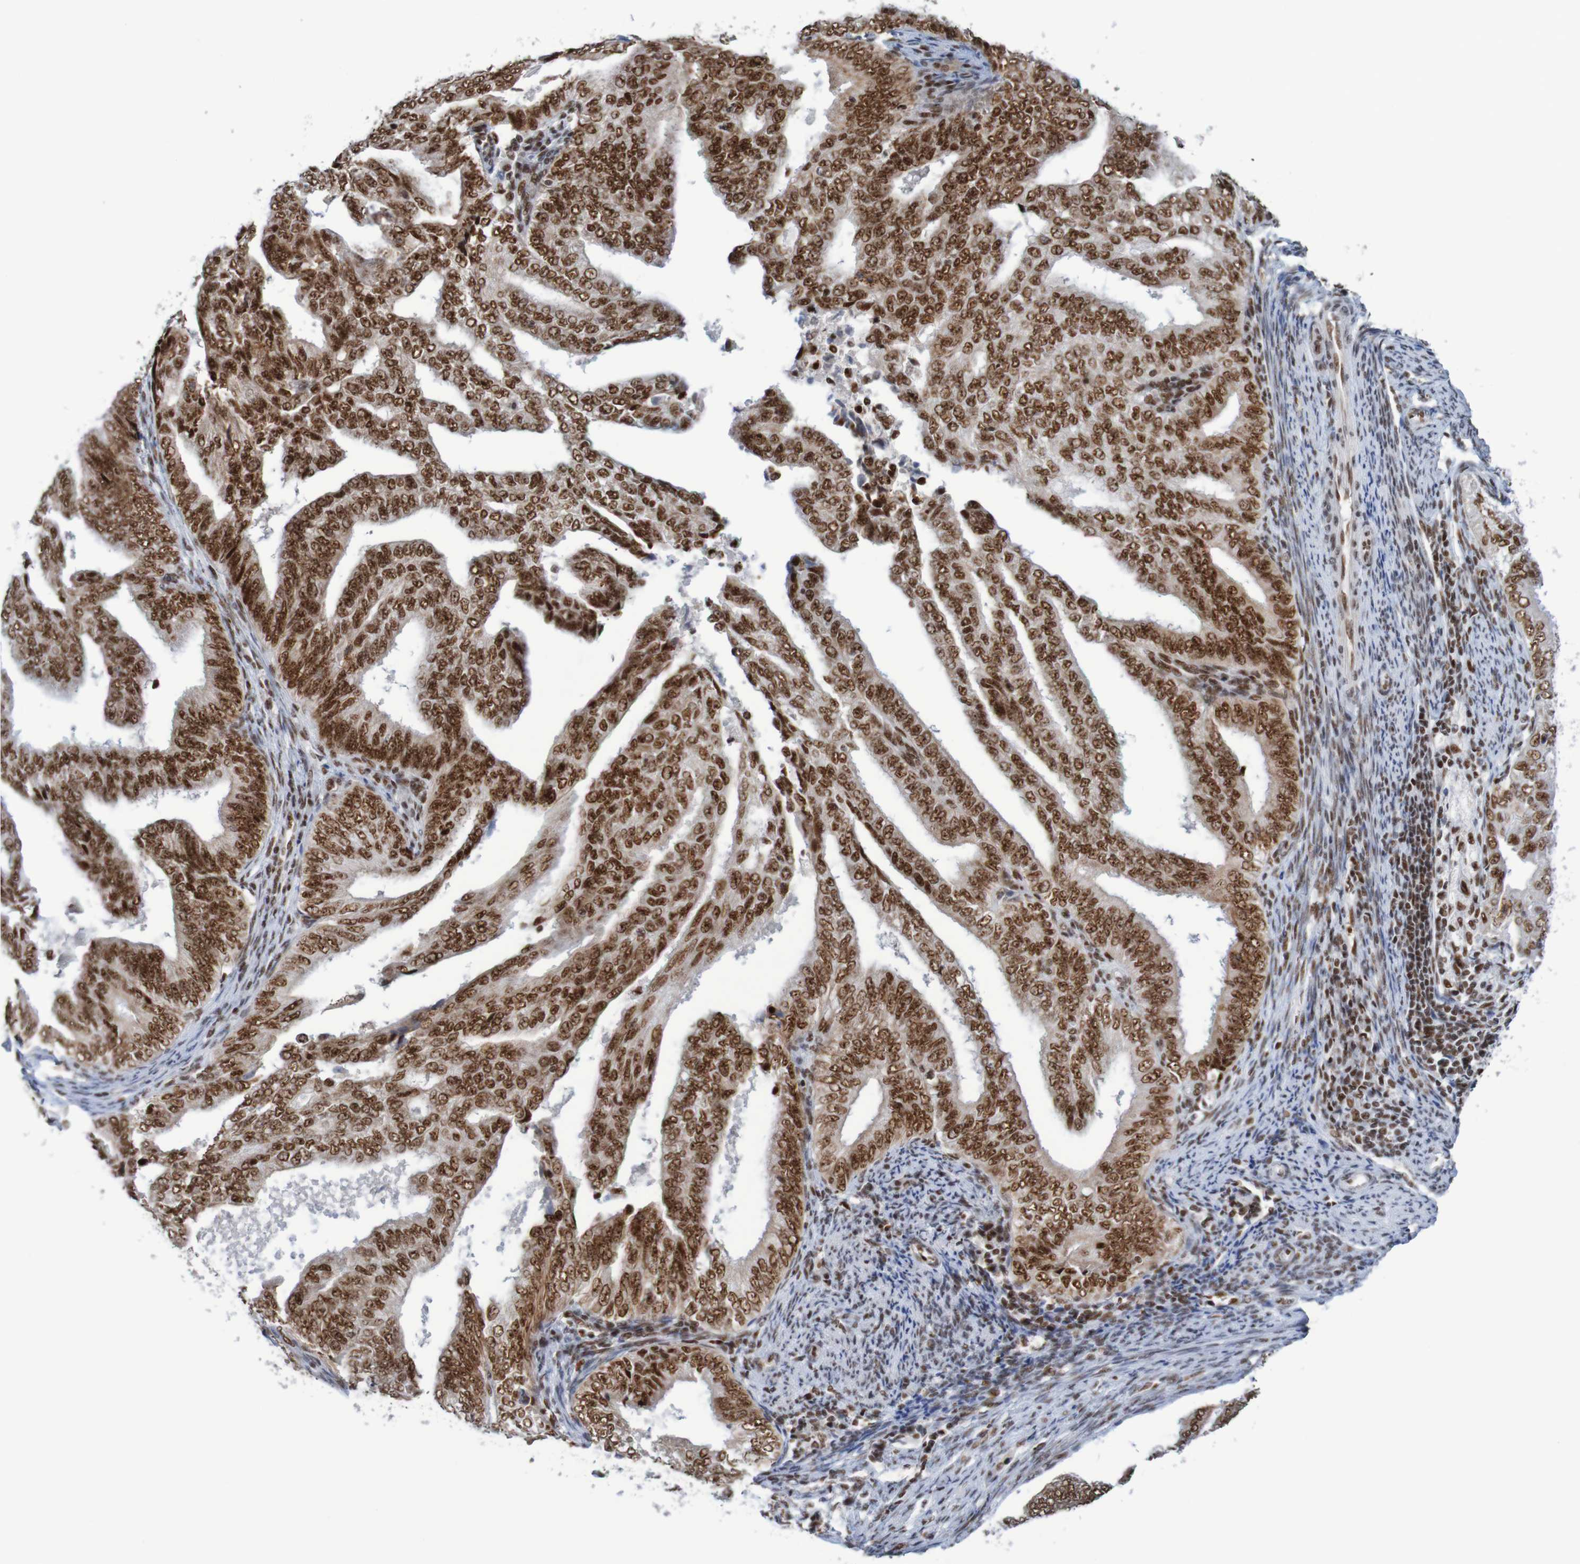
{"staining": {"intensity": "strong", "quantity": ">75%", "location": "nuclear"}, "tissue": "endometrial cancer", "cell_type": "Tumor cells", "image_type": "cancer", "snomed": [{"axis": "morphology", "description": "Adenocarcinoma, NOS"}, {"axis": "topography", "description": "Endometrium"}], "caption": "High-magnification brightfield microscopy of endometrial cancer (adenocarcinoma) stained with DAB (3,3'-diaminobenzidine) (brown) and counterstained with hematoxylin (blue). tumor cells exhibit strong nuclear expression is appreciated in approximately>75% of cells. Immunohistochemistry stains the protein in brown and the nuclei are stained blue.", "gene": "THRAP3", "patient": {"sex": "female", "age": 58}}